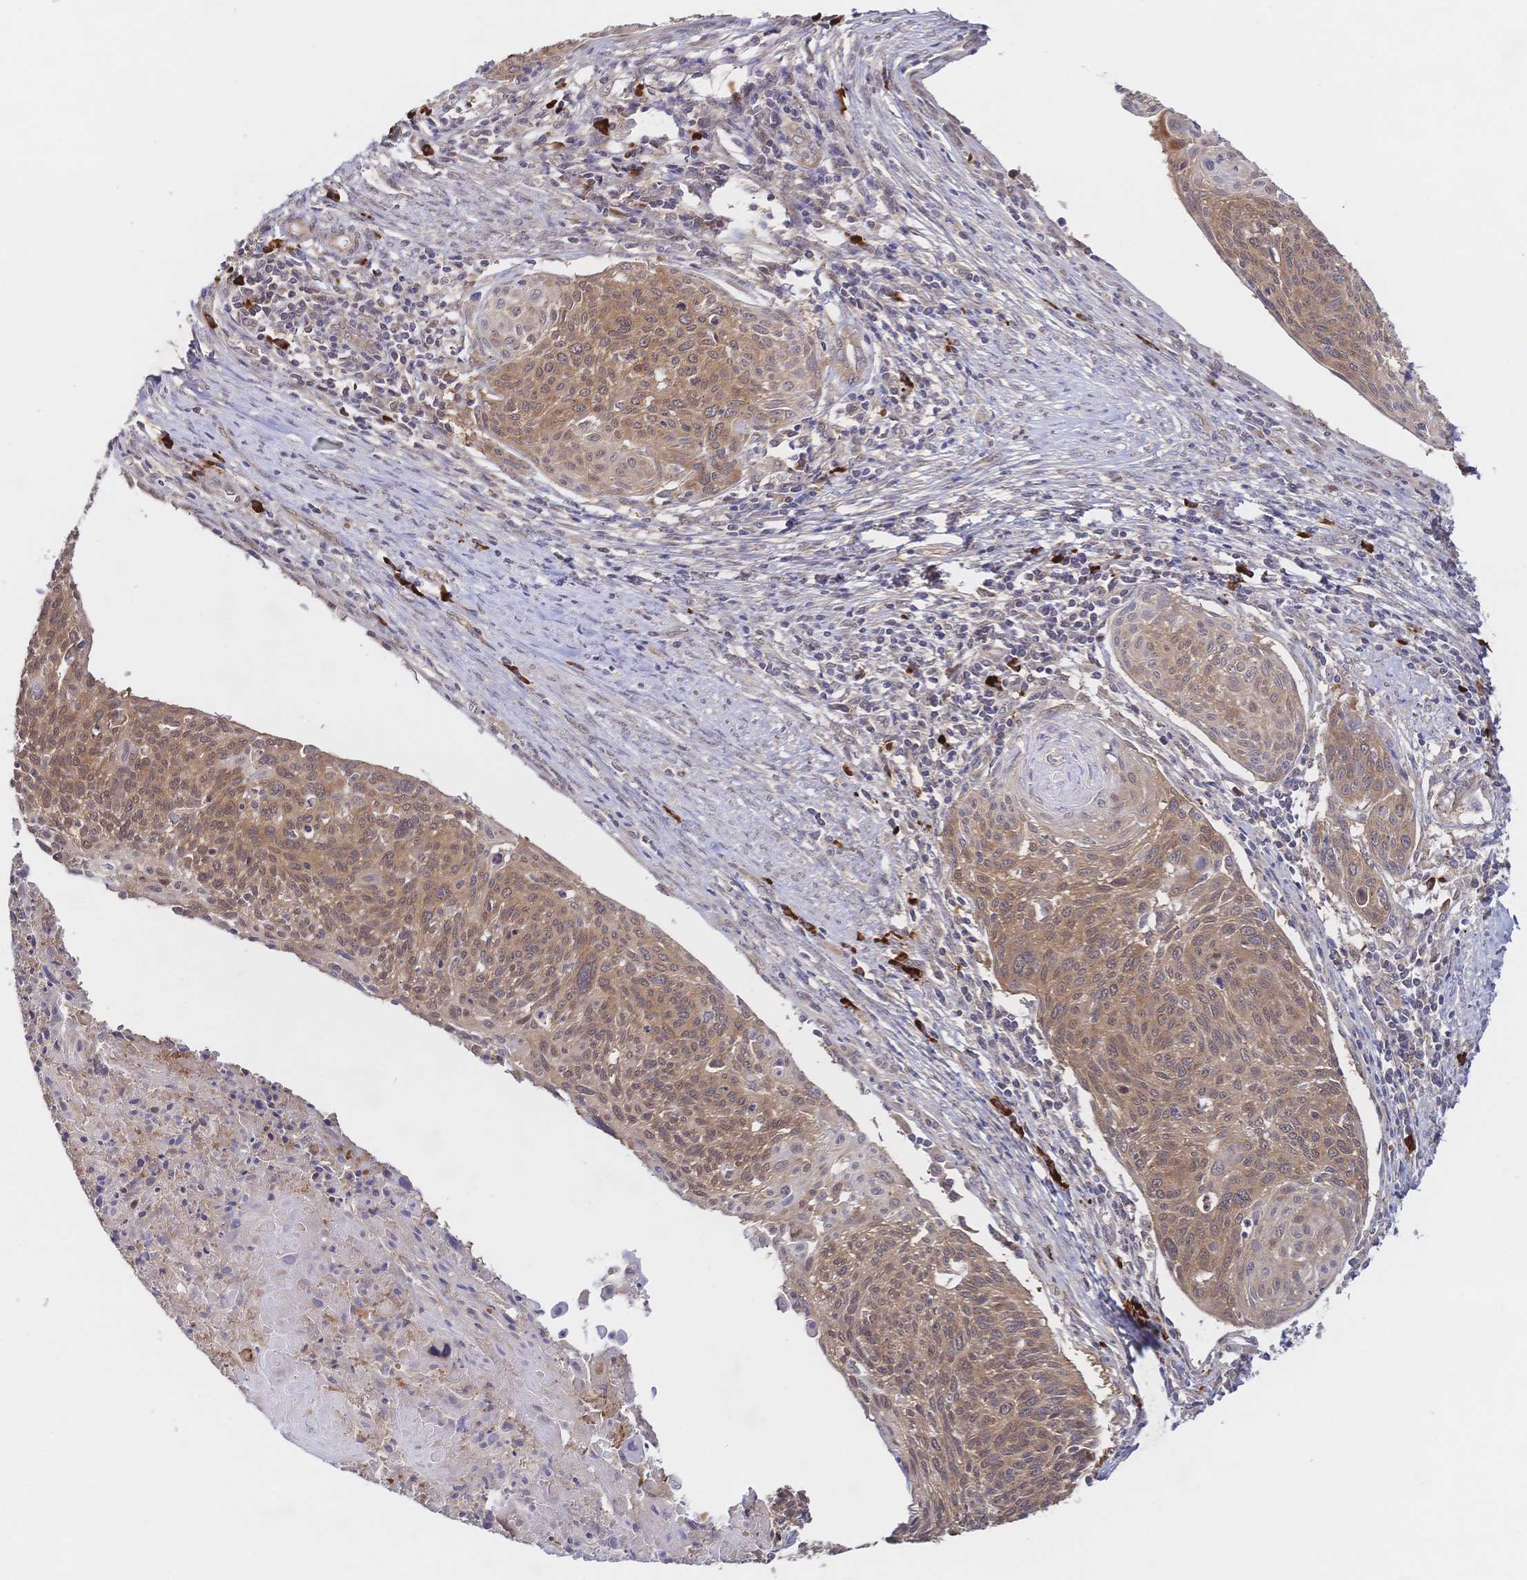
{"staining": {"intensity": "moderate", "quantity": ">75%", "location": "cytoplasmic/membranous"}, "tissue": "cervical cancer", "cell_type": "Tumor cells", "image_type": "cancer", "snomed": [{"axis": "morphology", "description": "Squamous cell carcinoma, NOS"}, {"axis": "topography", "description": "Cervix"}], "caption": "Approximately >75% of tumor cells in human cervical cancer demonstrate moderate cytoplasmic/membranous protein staining as visualized by brown immunohistochemical staining.", "gene": "LMO4", "patient": {"sex": "female", "age": 49}}